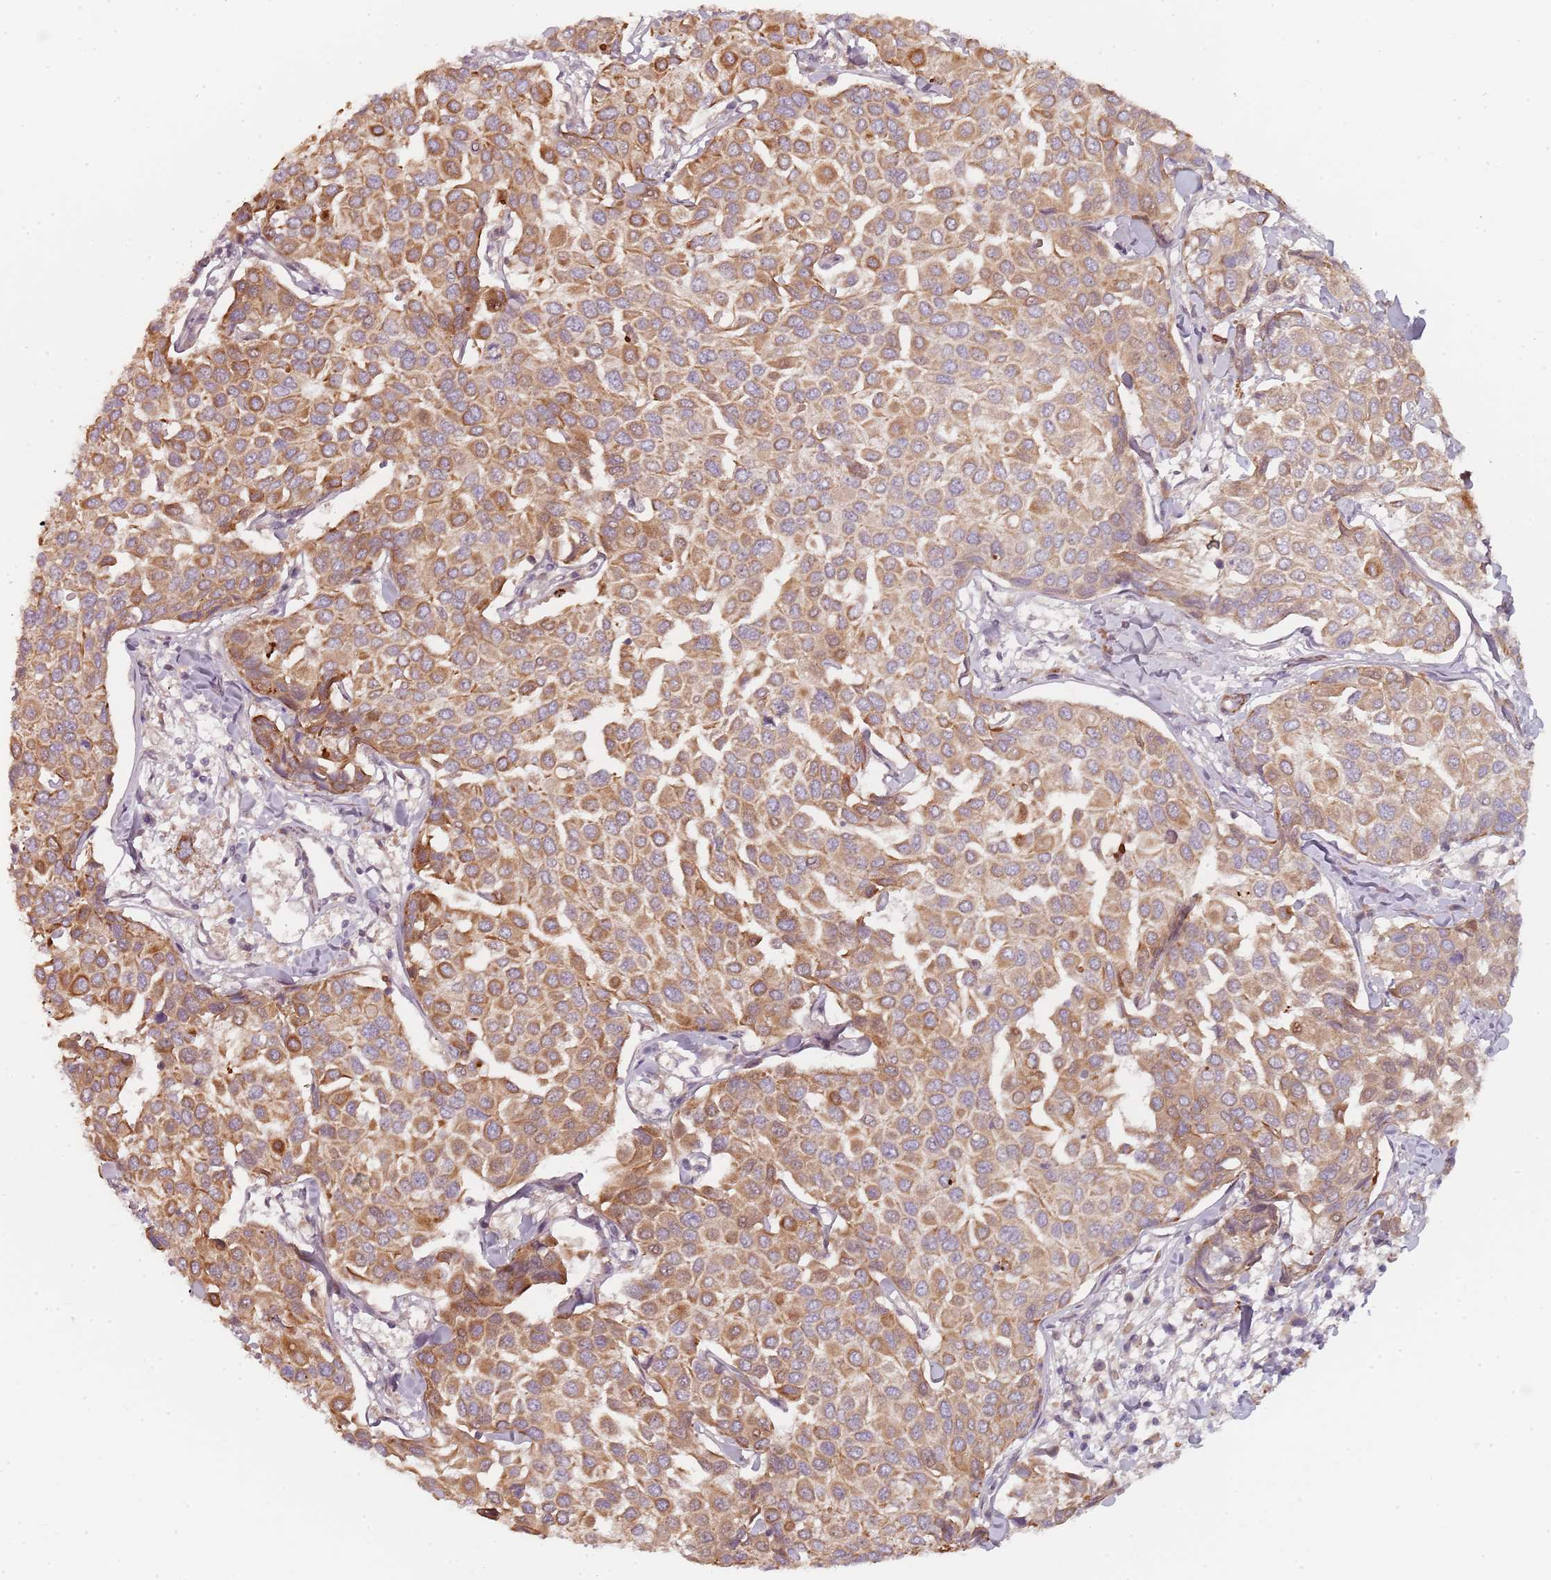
{"staining": {"intensity": "moderate", "quantity": ">75%", "location": "cytoplasmic/membranous"}, "tissue": "breast cancer", "cell_type": "Tumor cells", "image_type": "cancer", "snomed": [{"axis": "morphology", "description": "Duct carcinoma"}, {"axis": "topography", "description": "Breast"}], "caption": "Breast cancer (infiltrating ductal carcinoma) stained for a protein demonstrates moderate cytoplasmic/membranous positivity in tumor cells. The protein is stained brown, and the nuclei are stained in blue (DAB (3,3'-diaminobenzidine) IHC with brightfield microscopy, high magnification).", "gene": "RPS6KA2", "patient": {"sex": "female", "age": 55}}